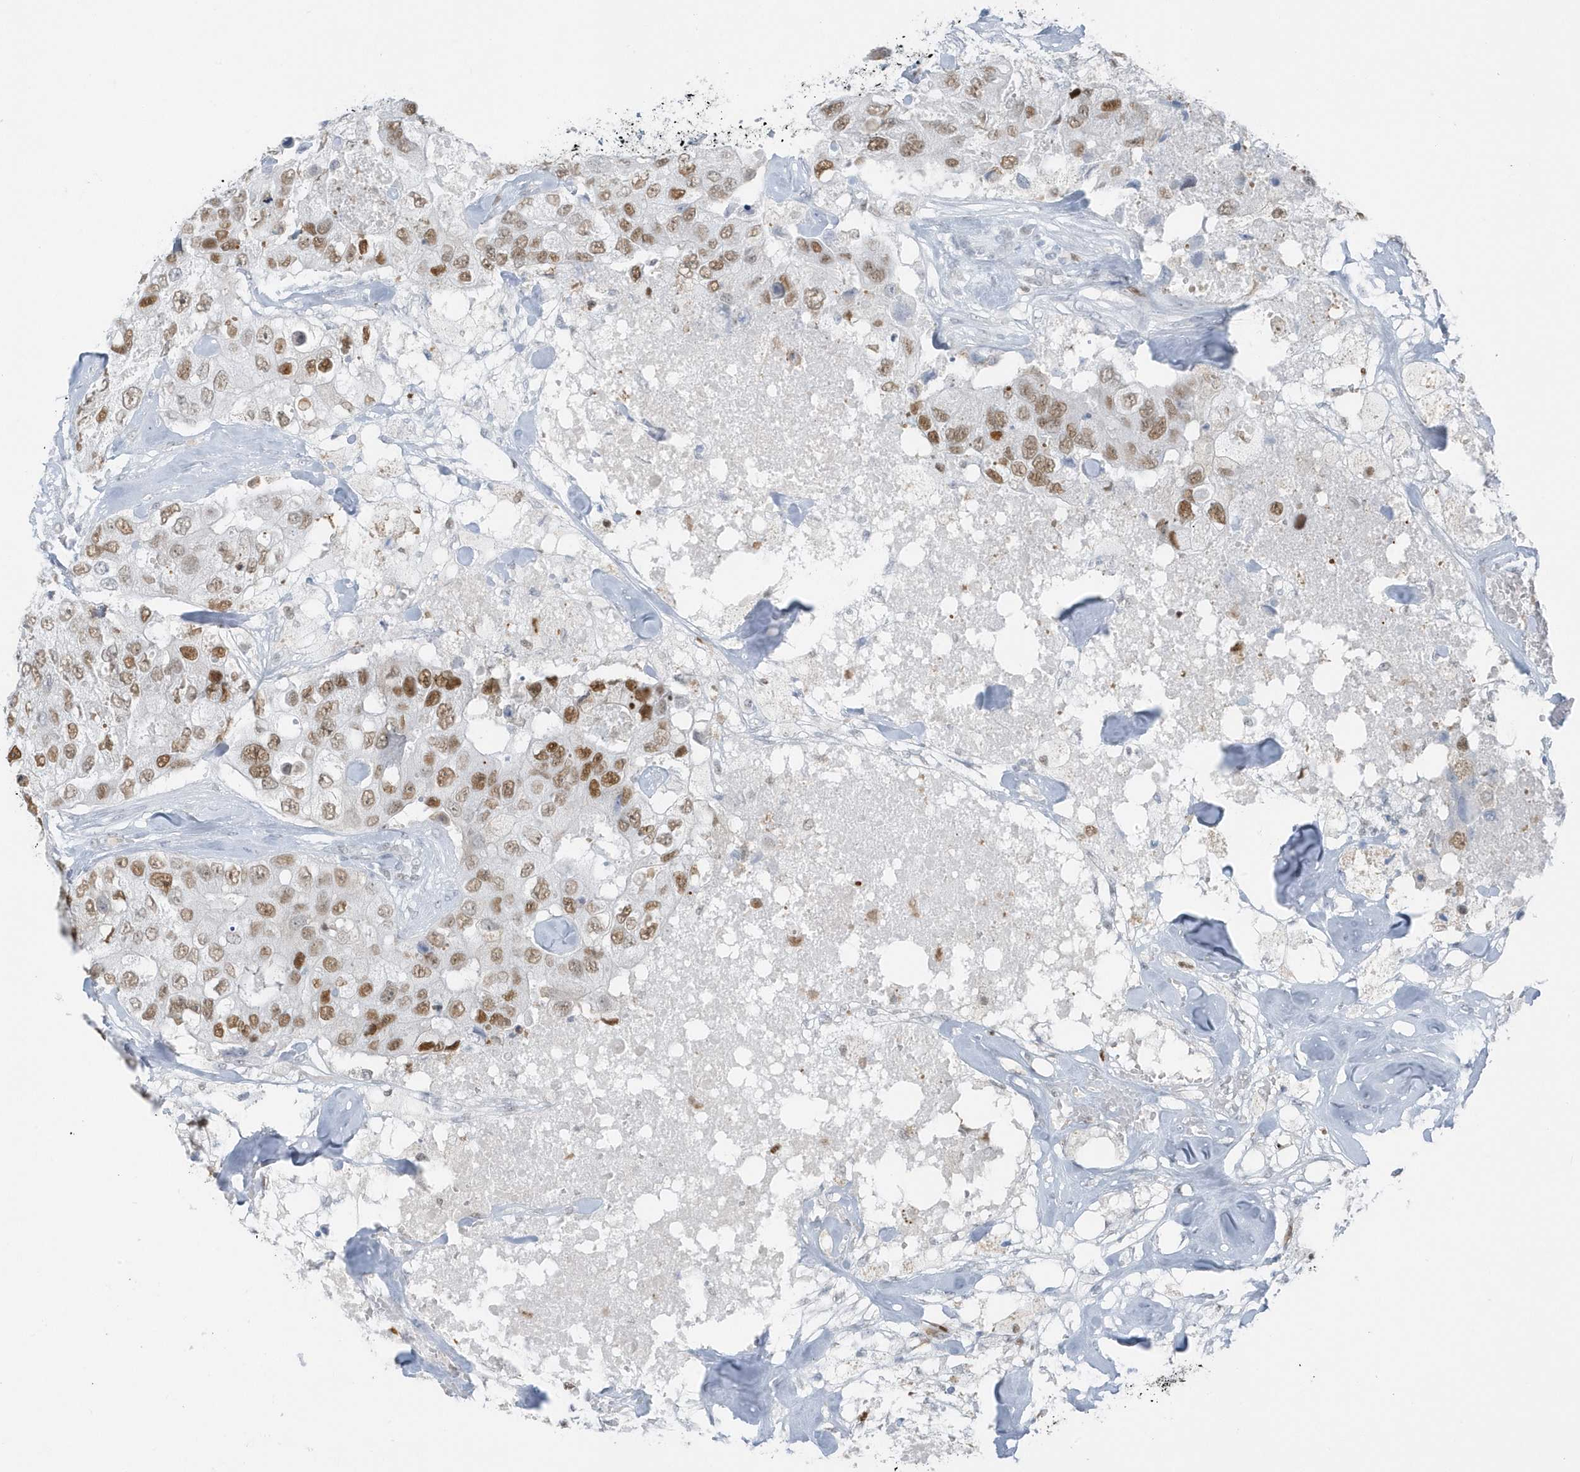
{"staining": {"intensity": "moderate", "quantity": ">75%", "location": "nuclear"}, "tissue": "breast cancer", "cell_type": "Tumor cells", "image_type": "cancer", "snomed": [{"axis": "morphology", "description": "Duct carcinoma"}, {"axis": "topography", "description": "Breast"}], "caption": "A photomicrograph showing moderate nuclear staining in approximately >75% of tumor cells in breast cancer, as visualized by brown immunohistochemical staining.", "gene": "SMIM34", "patient": {"sex": "female", "age": 62}}